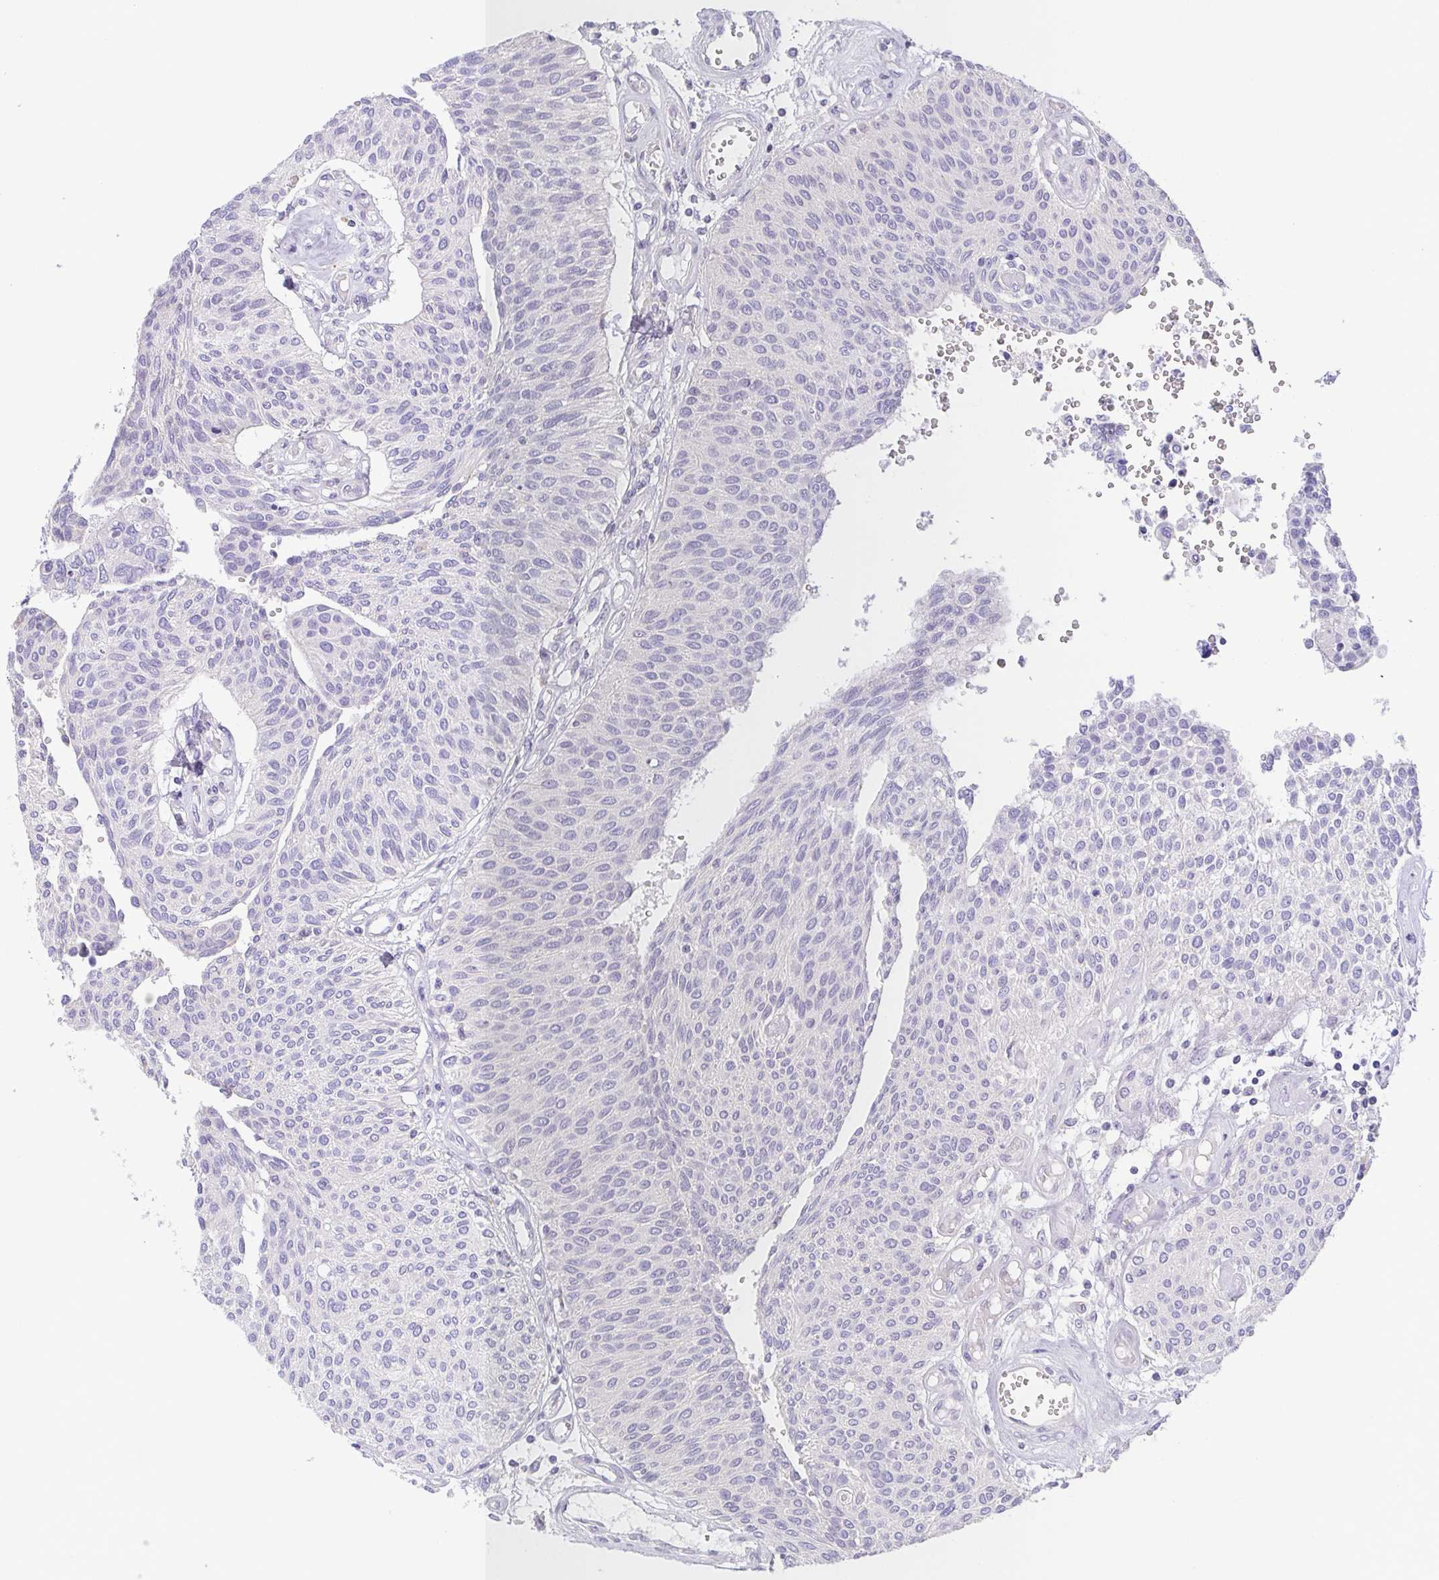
{"staining": {"intensity": "negative", "quantity": "none", "location": "none"}, "tissue": "urothelial cancer", "cell_type": "Tumor cells", "image_type": "cancer", "snomed": [{"axis": "morphology", "description": "Urothelial carcinoma, NOS"}, {"axis": "topography", "description": "Urinary bladder"}], "caption": "A micrograph of transitional cell carcinoma stained for a protein demonstrates no brown staining in tumor cells.", "gene": "PKDREJ", "patient": {"sex": "male", "age": 55}}